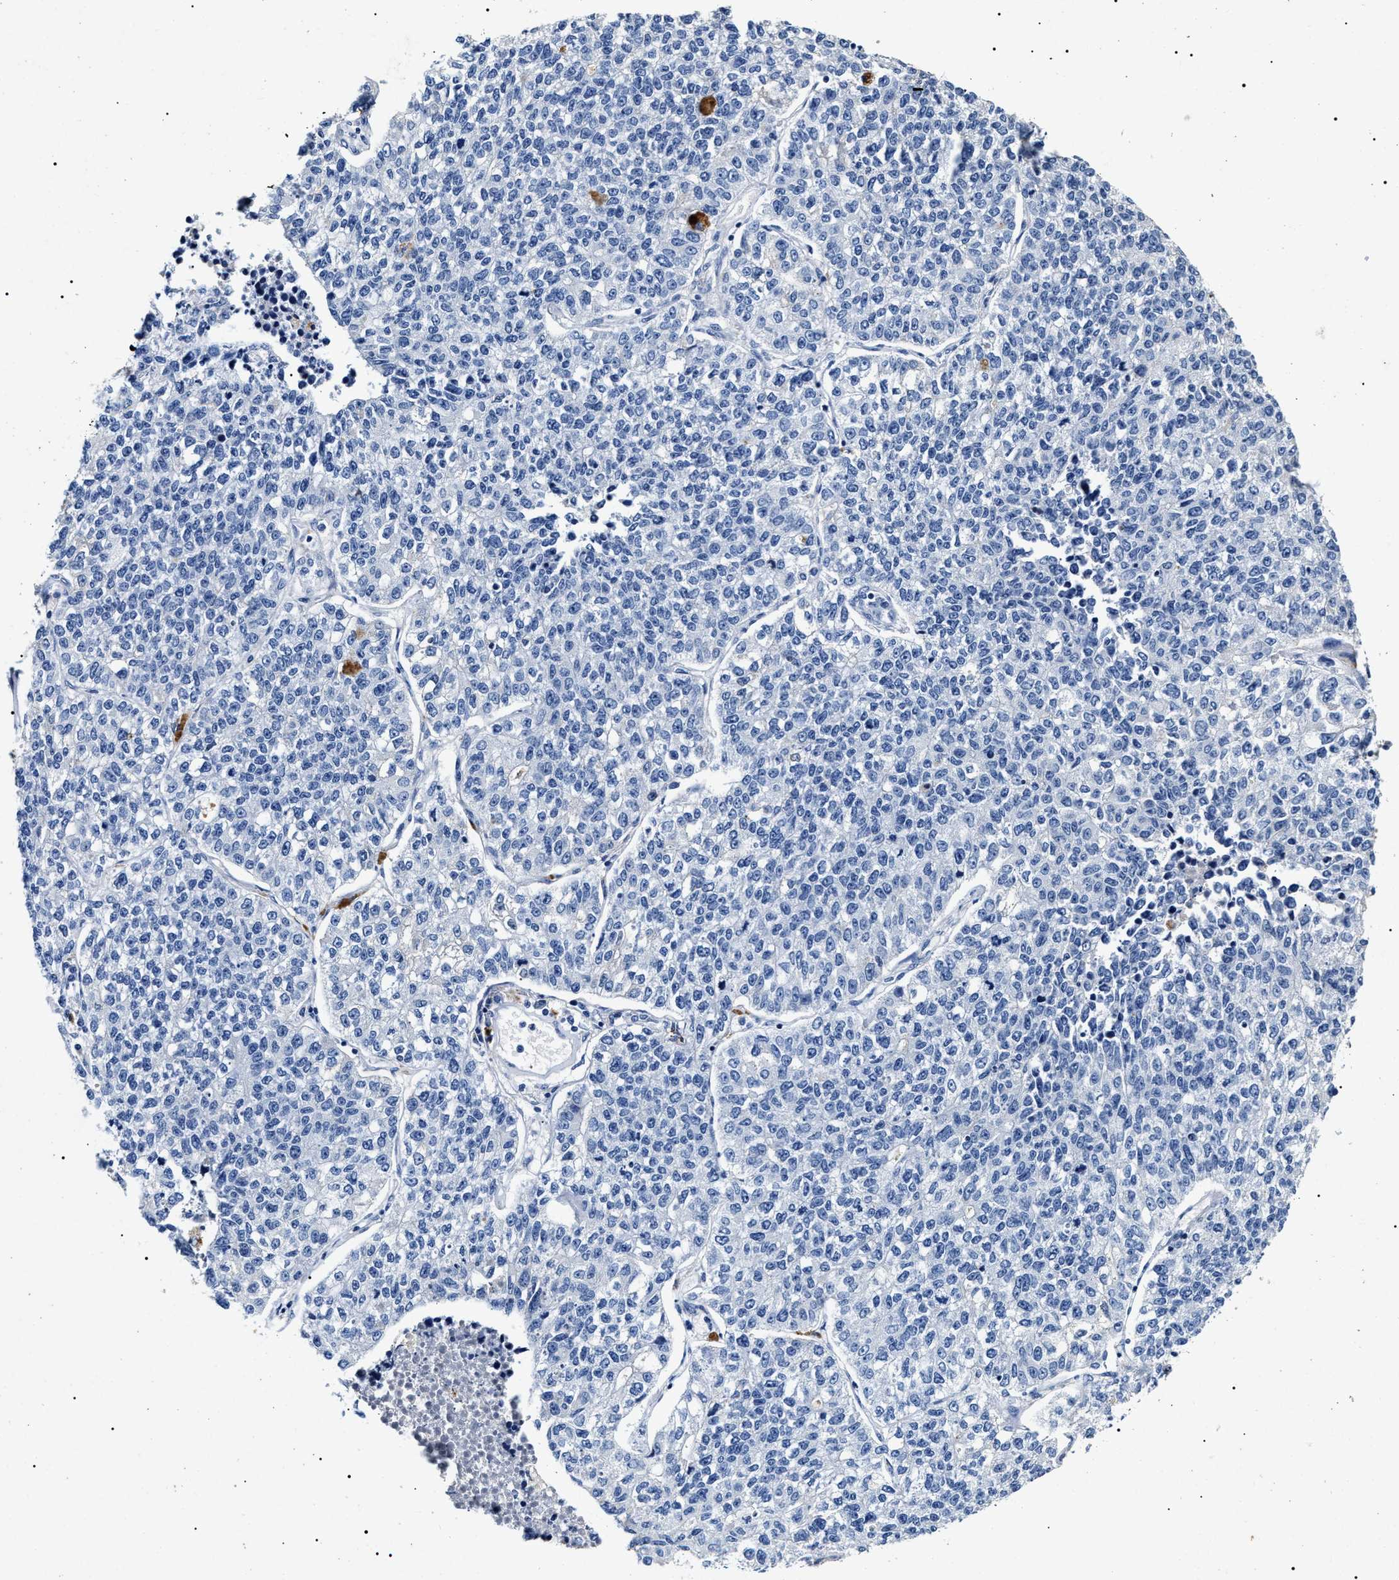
{"staining": {"intensity": "negative", "quantity": "none", "location": "none"}, "tissue": "lung cancer", "cell_type": "Tumor cells", "image_type": "cancer", "snomed": [{"axis": "morphology", "description": "Adenocarcinoma, NOS"}, {"axis": "topography", "description": "Lung"}], "caption": "Adenocarcinoma (lung) stained for a protein using immunohistochemistry exhibits no positivity tumor cells.", "gene": "LRRC8E", "patient": {"sex": "male", "age": 49}}